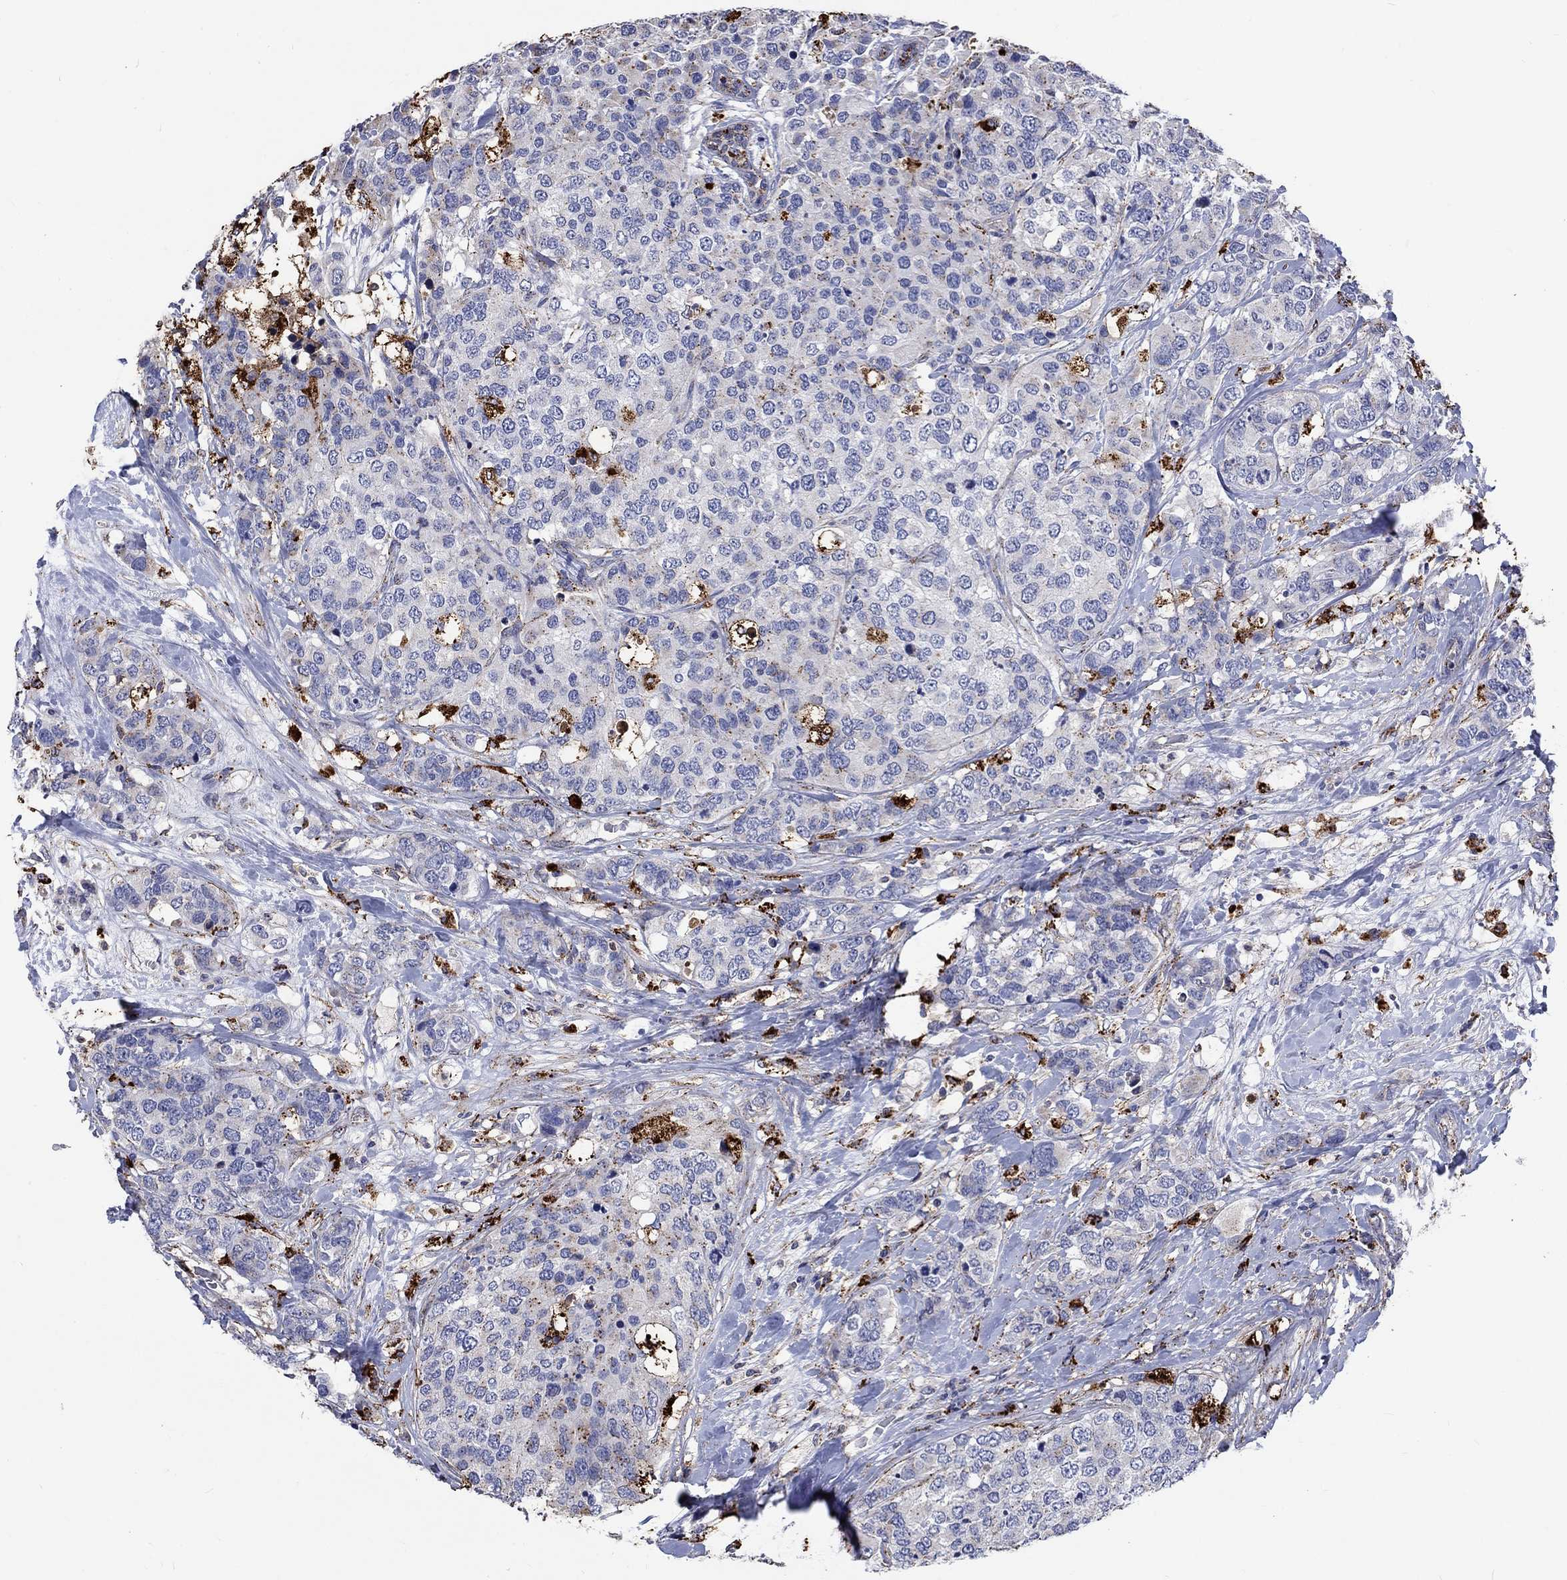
{"staining": {"intensity": "moderate", "quantity": "<25%", "location": "cytoplasmic/membranous"}, "tissue": "breast cancer", "cell_type": "Tumor cells", "image_type": "cancer", "snomed": [{"axis": "morphology", "description": "Lobular carcinoma"}, {"axis": "topography", "description": "Breast"}], "caption": "The histopathology image reveals immunohistochemical staining of breast lobular carcinoma. There is moderate cytoplasmic/membranous positivity is identified in approximately <25% of tumor cells.", "gene": "CTSB", "patient": {"sex": "female", "age": 59}}